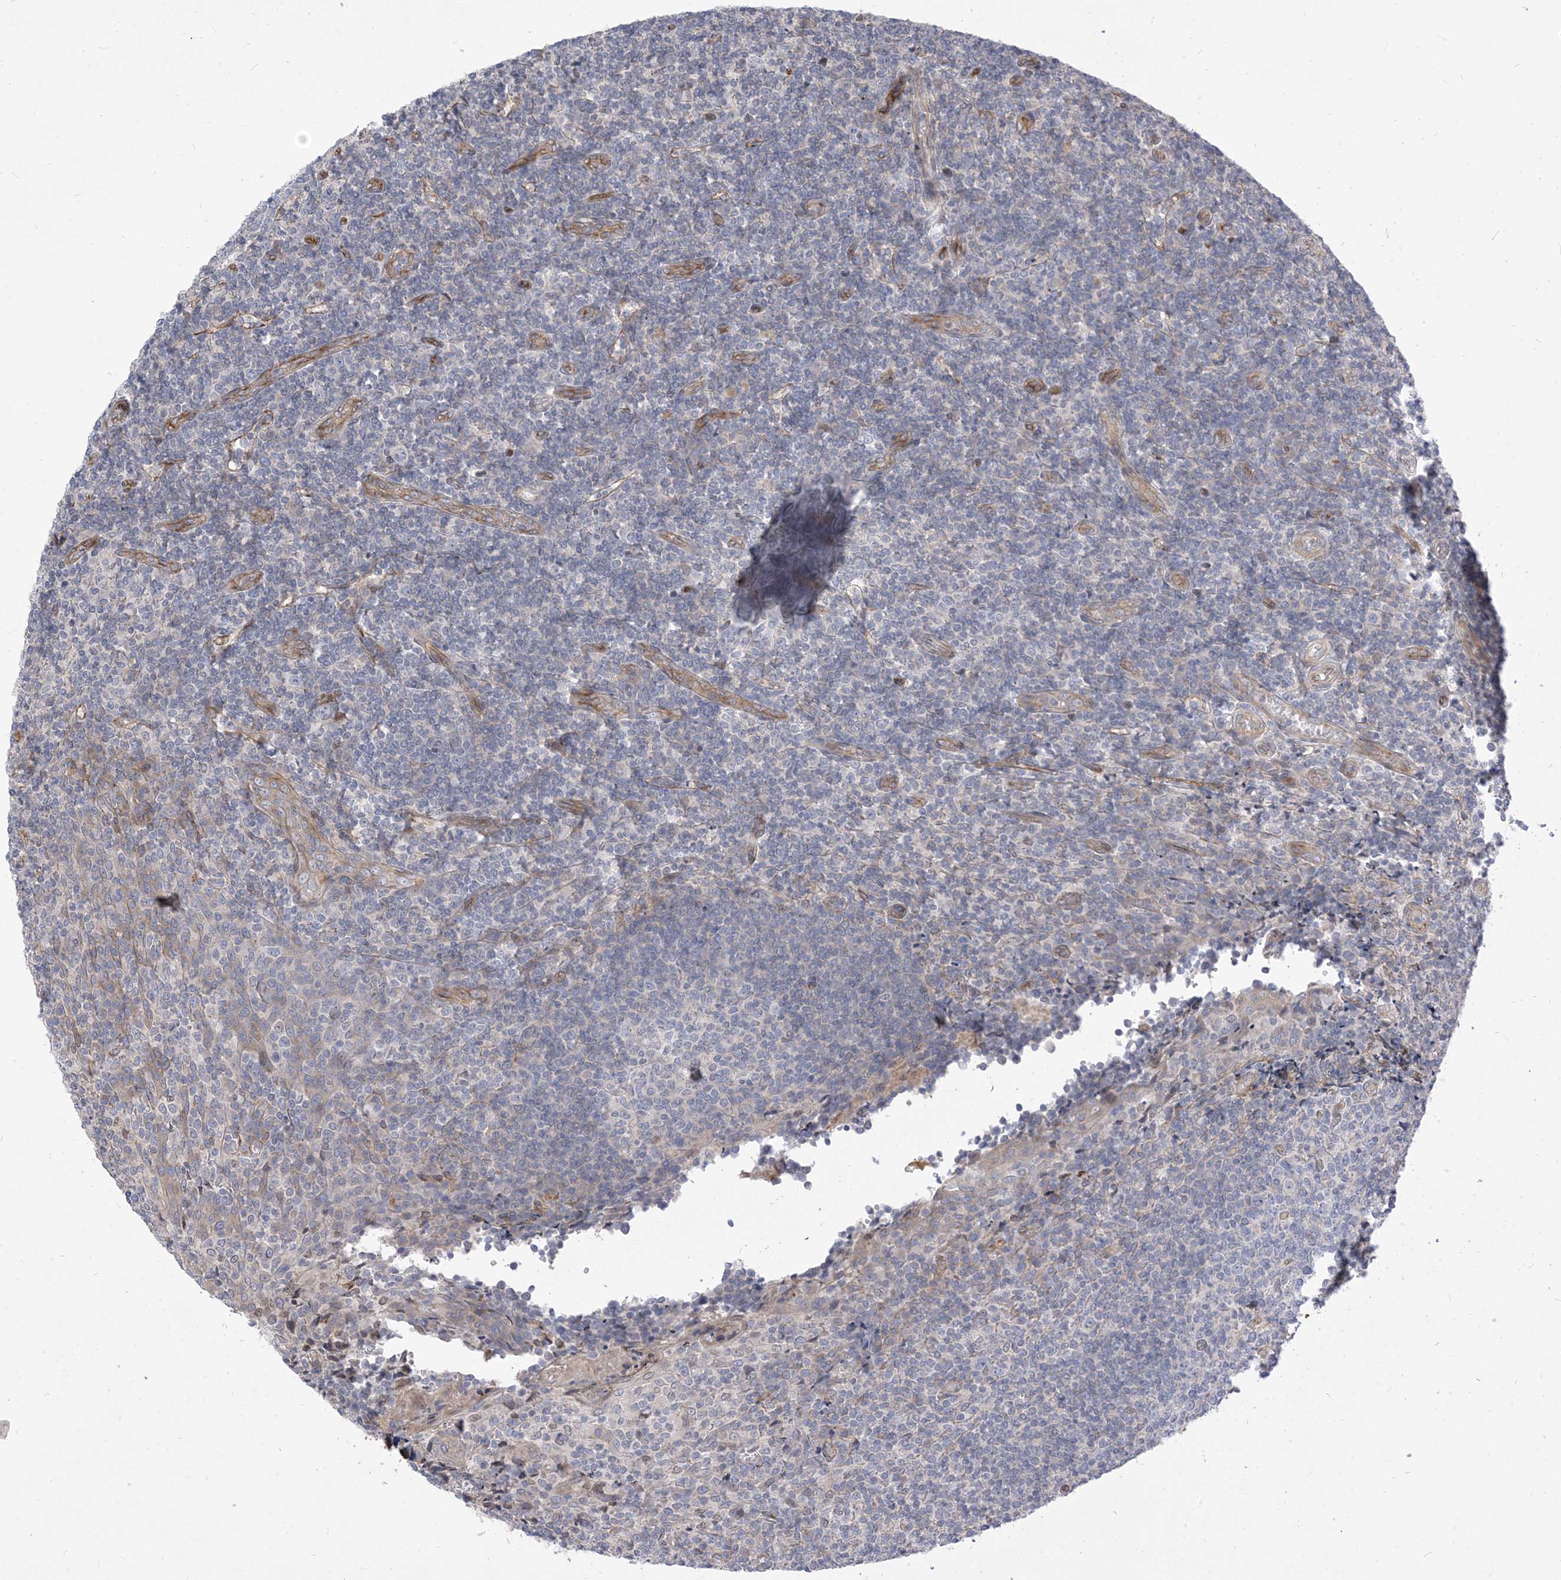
{"staining": {"intensity": "negative", "quantity": "none", "location": "none"}, "tissue": "tonsil", "cell_type": "Germinal center cells", "image_type": "normal", "snomed": [{"axis": "morphology", "description": "Normal tissue, NOS"}, {"axis": "topography", "description": "Tonsil"}], "caption": "Image shows no protein positivity in germinal center cells of benign tonsil.", "gene": "TYSND1", "patient": {"sex": "female", "age": 19}}